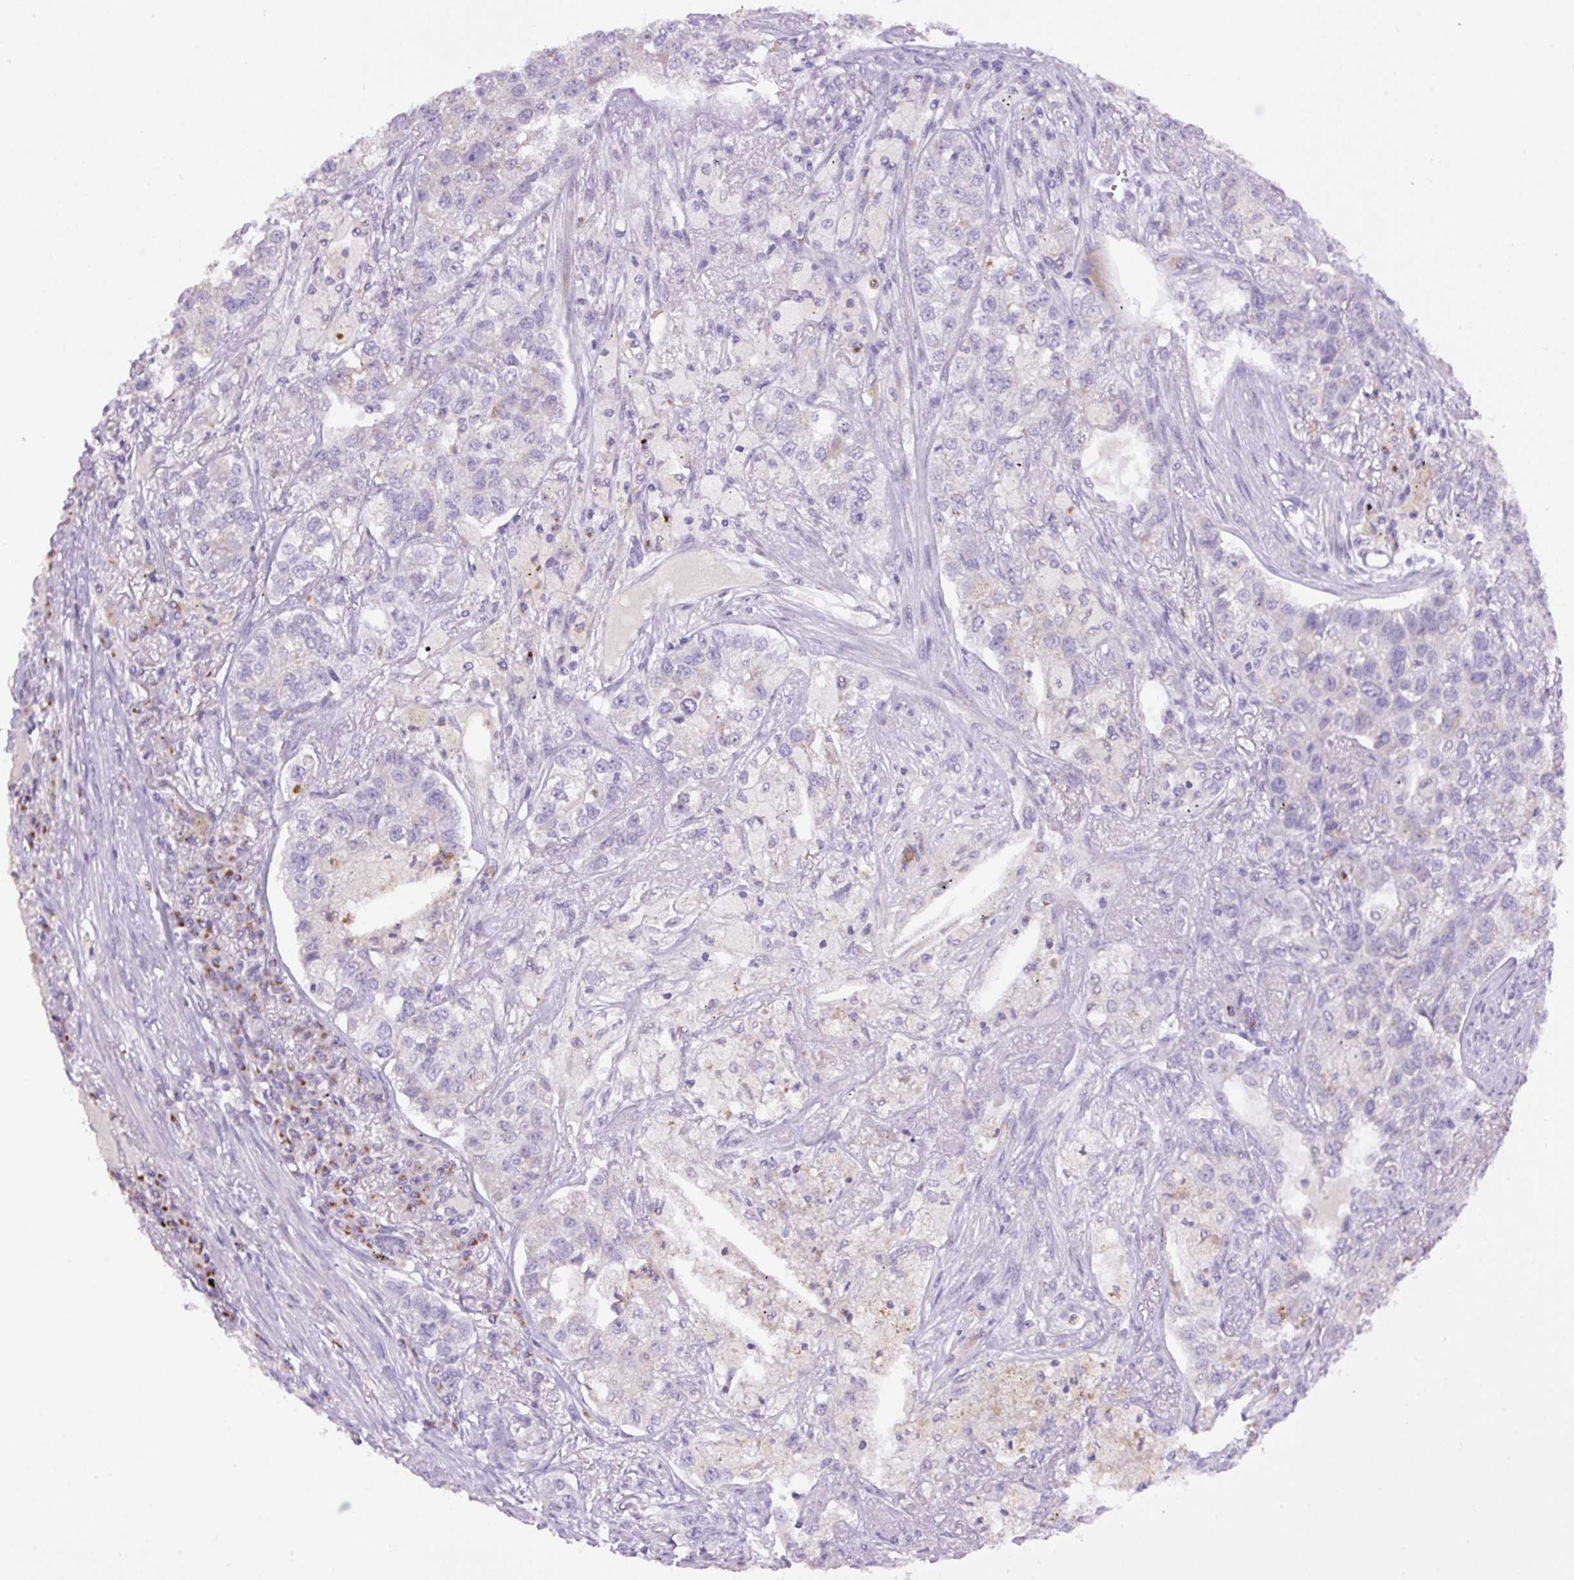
{"staining": {"intensity": "negative", "quantity": "none", "location": "none"}, "tissue": "lung cancer", "cell_type": "Tumor cells", "image_type": "cancer", "snomed": [{"axis": "morphology", "description": "Adenocarcinoma, NOS"}, {"axis": "topography", "description": "Lung"}], "caption": "DAB (3,3'-diaminobenzidine) immunohistochemical staining of adenocarcinoma (lung) reveals no significant staining in tumor cells.", "gene": "MFSD3", "patient": {"sex": "male", "age": 49}}